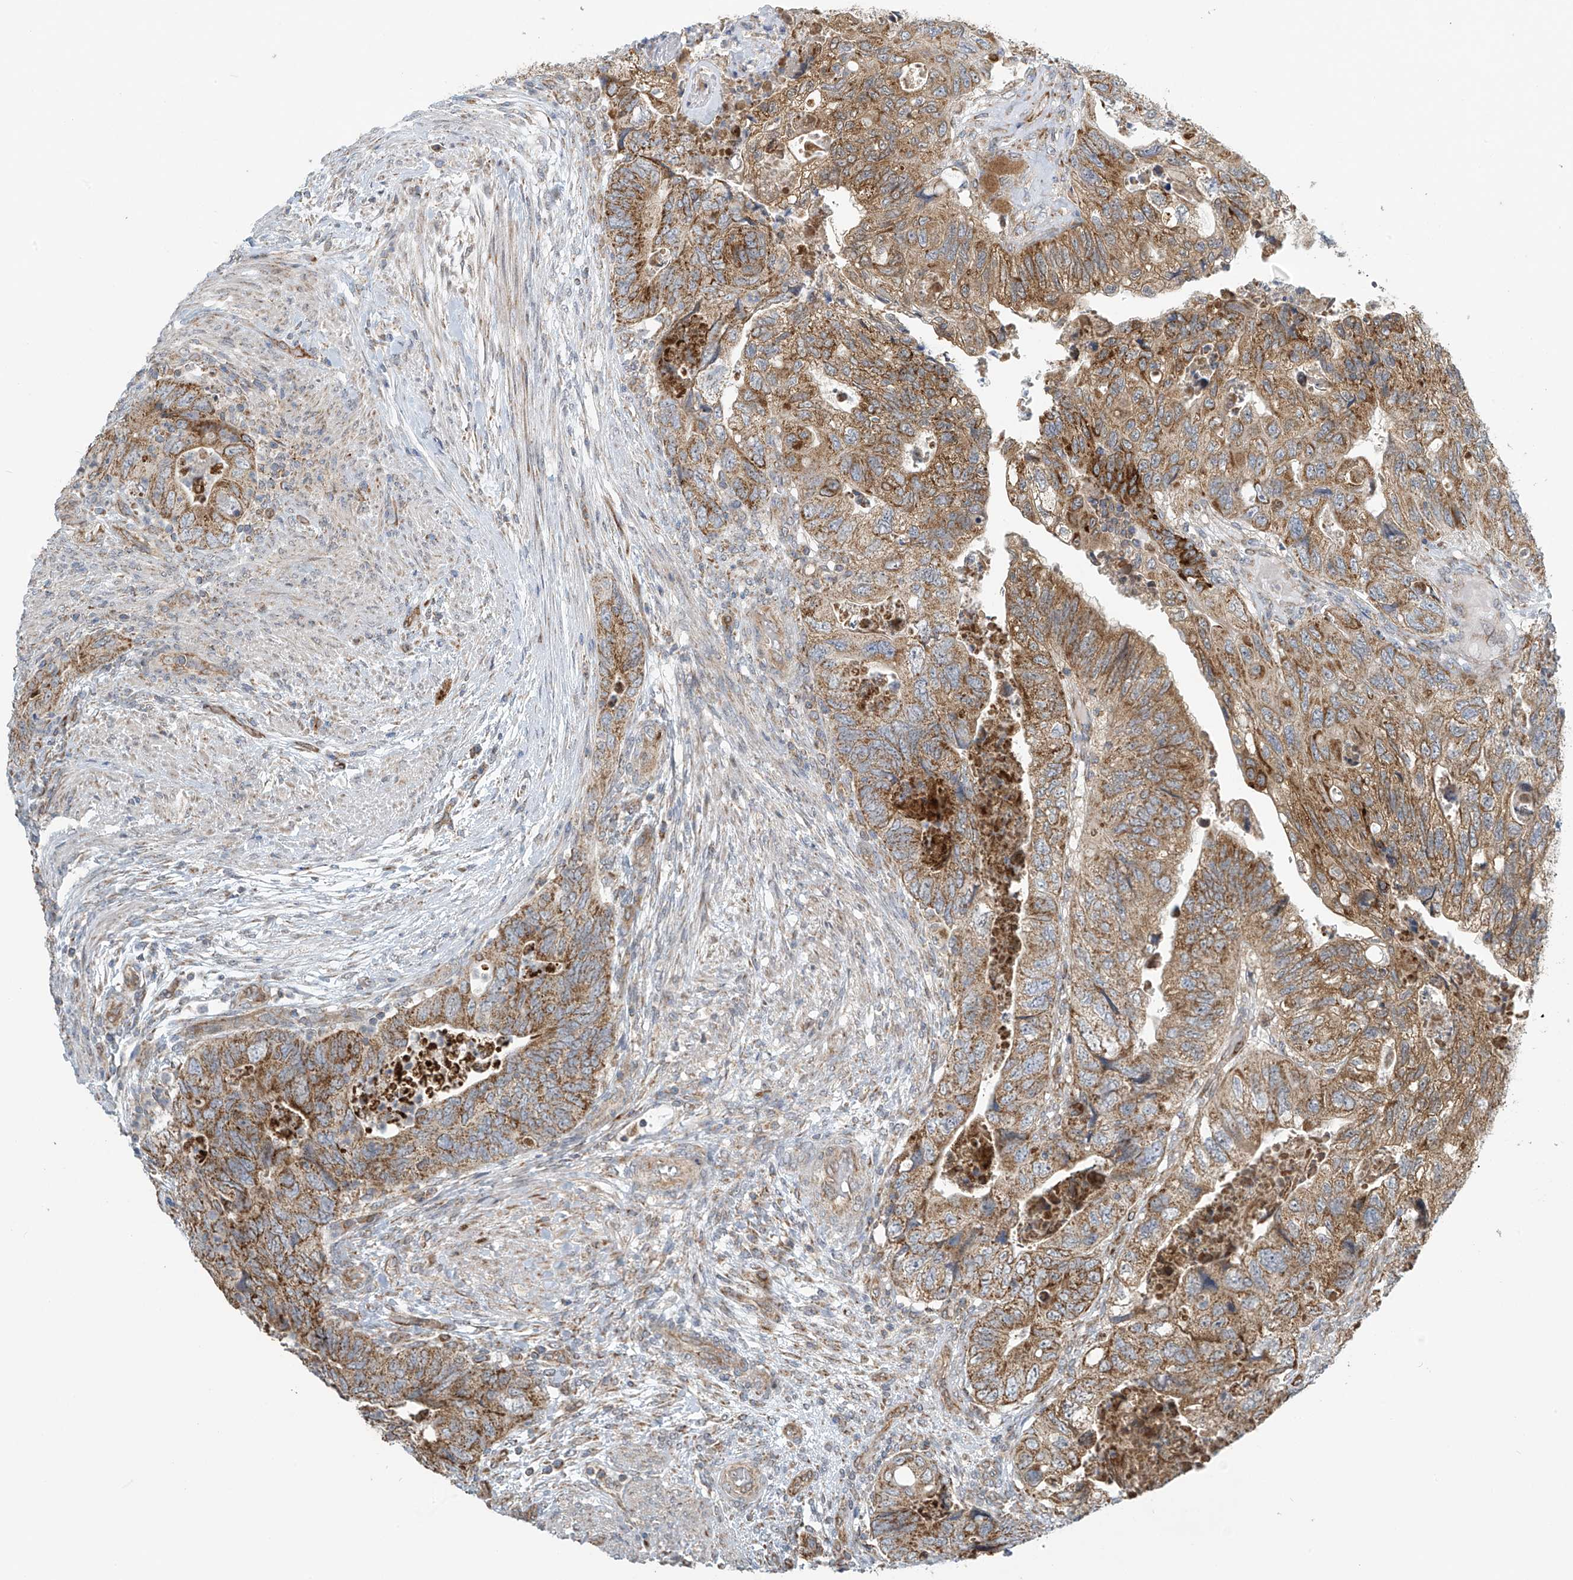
{"staining": {"intensity": "moderate", "quantity": ">75%", "location": "cytoplasmic/membranous"}, "tissue": "colorectal cancer", "cell_type": "Tumor cells", "image_type": "cancer", "snomed": [{"axis": "morphology", "description": "Adenocarcinoma, NOS"}, {"axis": "topography", "description": "Rectum"}], "caption": "Brown immunohistochemical staining in human colorectal cancer demonstrates moderate cytoplasmic/membranous staining in approximately >75% of tumor cells.", "gene": "METTL6", "patient": {"sex": "male", "age": 63}}